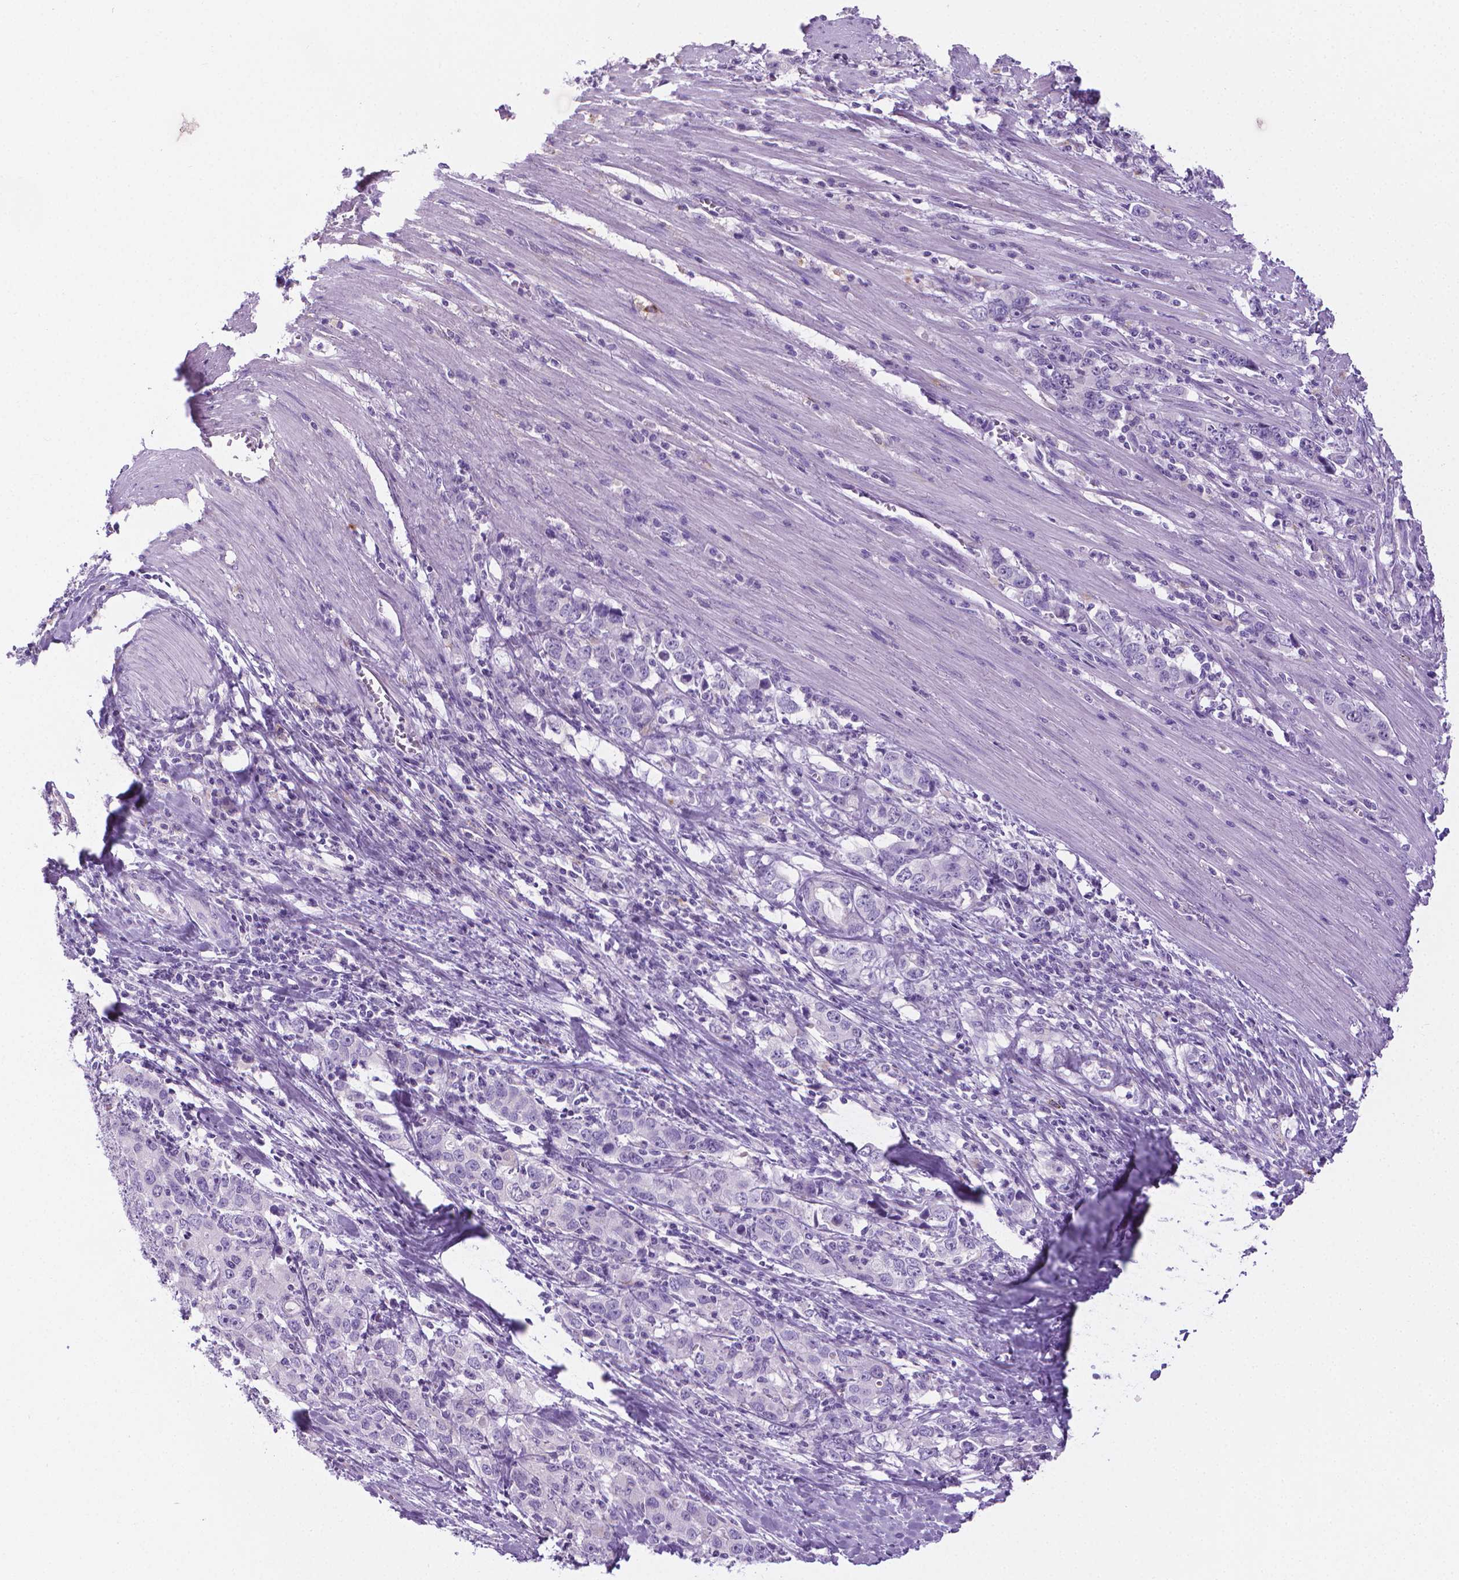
{"staining": {"intensity": "negative", "quantity": "none", "location": "none"}, "tissue": "stomach cancer", "cell_type": "Tumor cells", "image_type": "cancer", "snomed": [{"axis": "morphology", "description": "Adenocarcinoma, NOS"}, {"axis": "topography", "description": "Stomach, lower"}], "caption": "This photomicrograph is of stomach adenocarcinoma stained with immunohistochemistry (IHC) to label a protein in brown with the nuclei are counter-stained blue. There is no staining in tumor cells.", "gene": "SPAG6", "patient": {"sex": "female", "age": 72}}